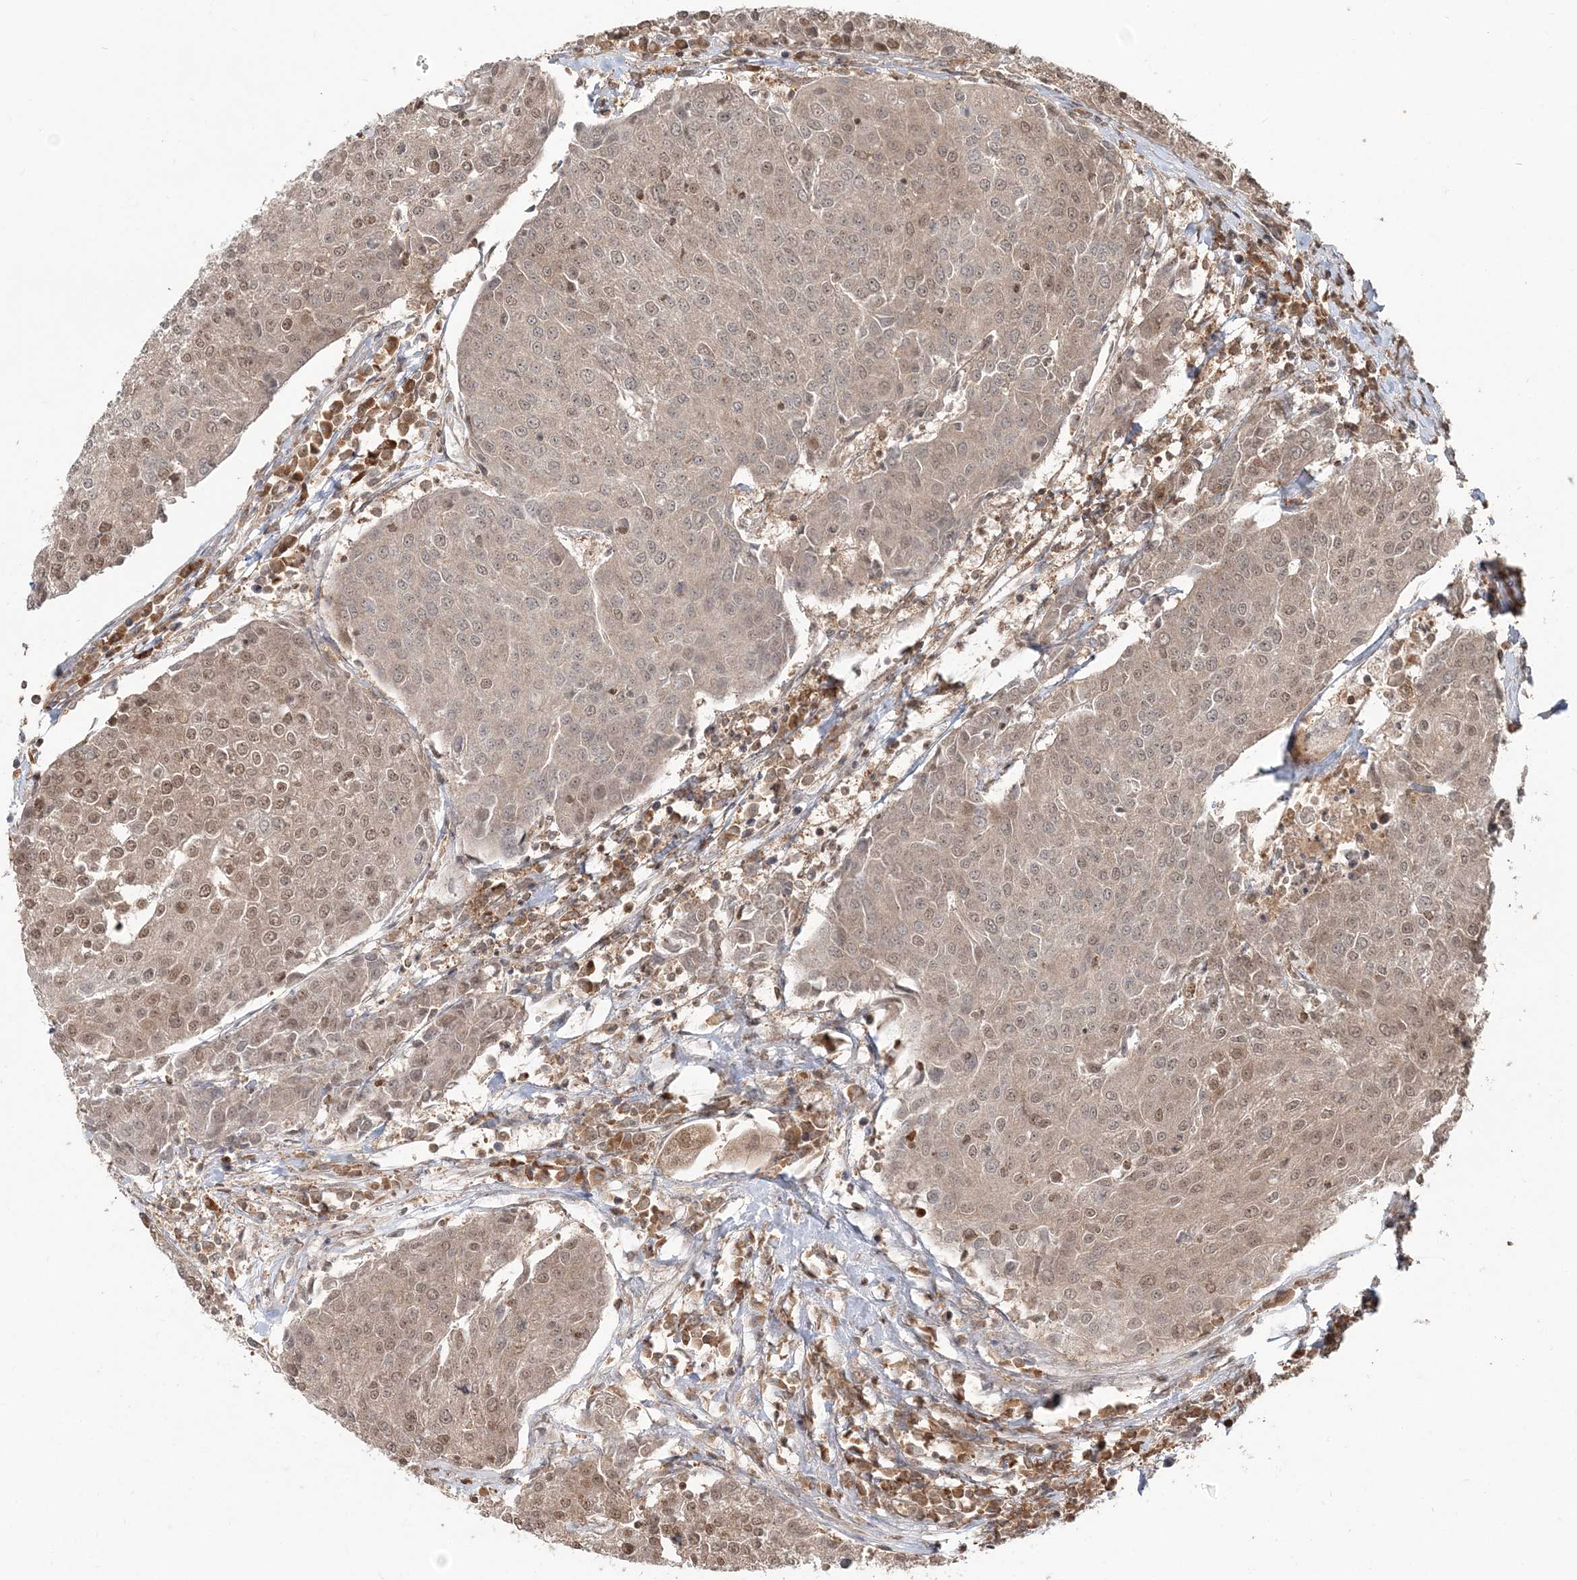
{"staining": {"intensity": "weak", "quantity": ">75%", "location": "cytoplasmic/membranous,nuclear"}, "tissue": "urothelial cancer", "cell_type": "Tumor cells", "image_type": "cancer", "snomed": [{"axis": "morphology", "description": "Urothelial carcinoma, High grade"}, {"axis": "topography", "description": "Urinary bladder"}], "caption": "Protein analysis of urothelial carcinoma (high-grade) tissue shows weak cytoplasmic/membranous and nuclear expression in approximately >75% of tumor cells.", "gene": "CAB39", "patient": {"sex": "female", "age": 85}}